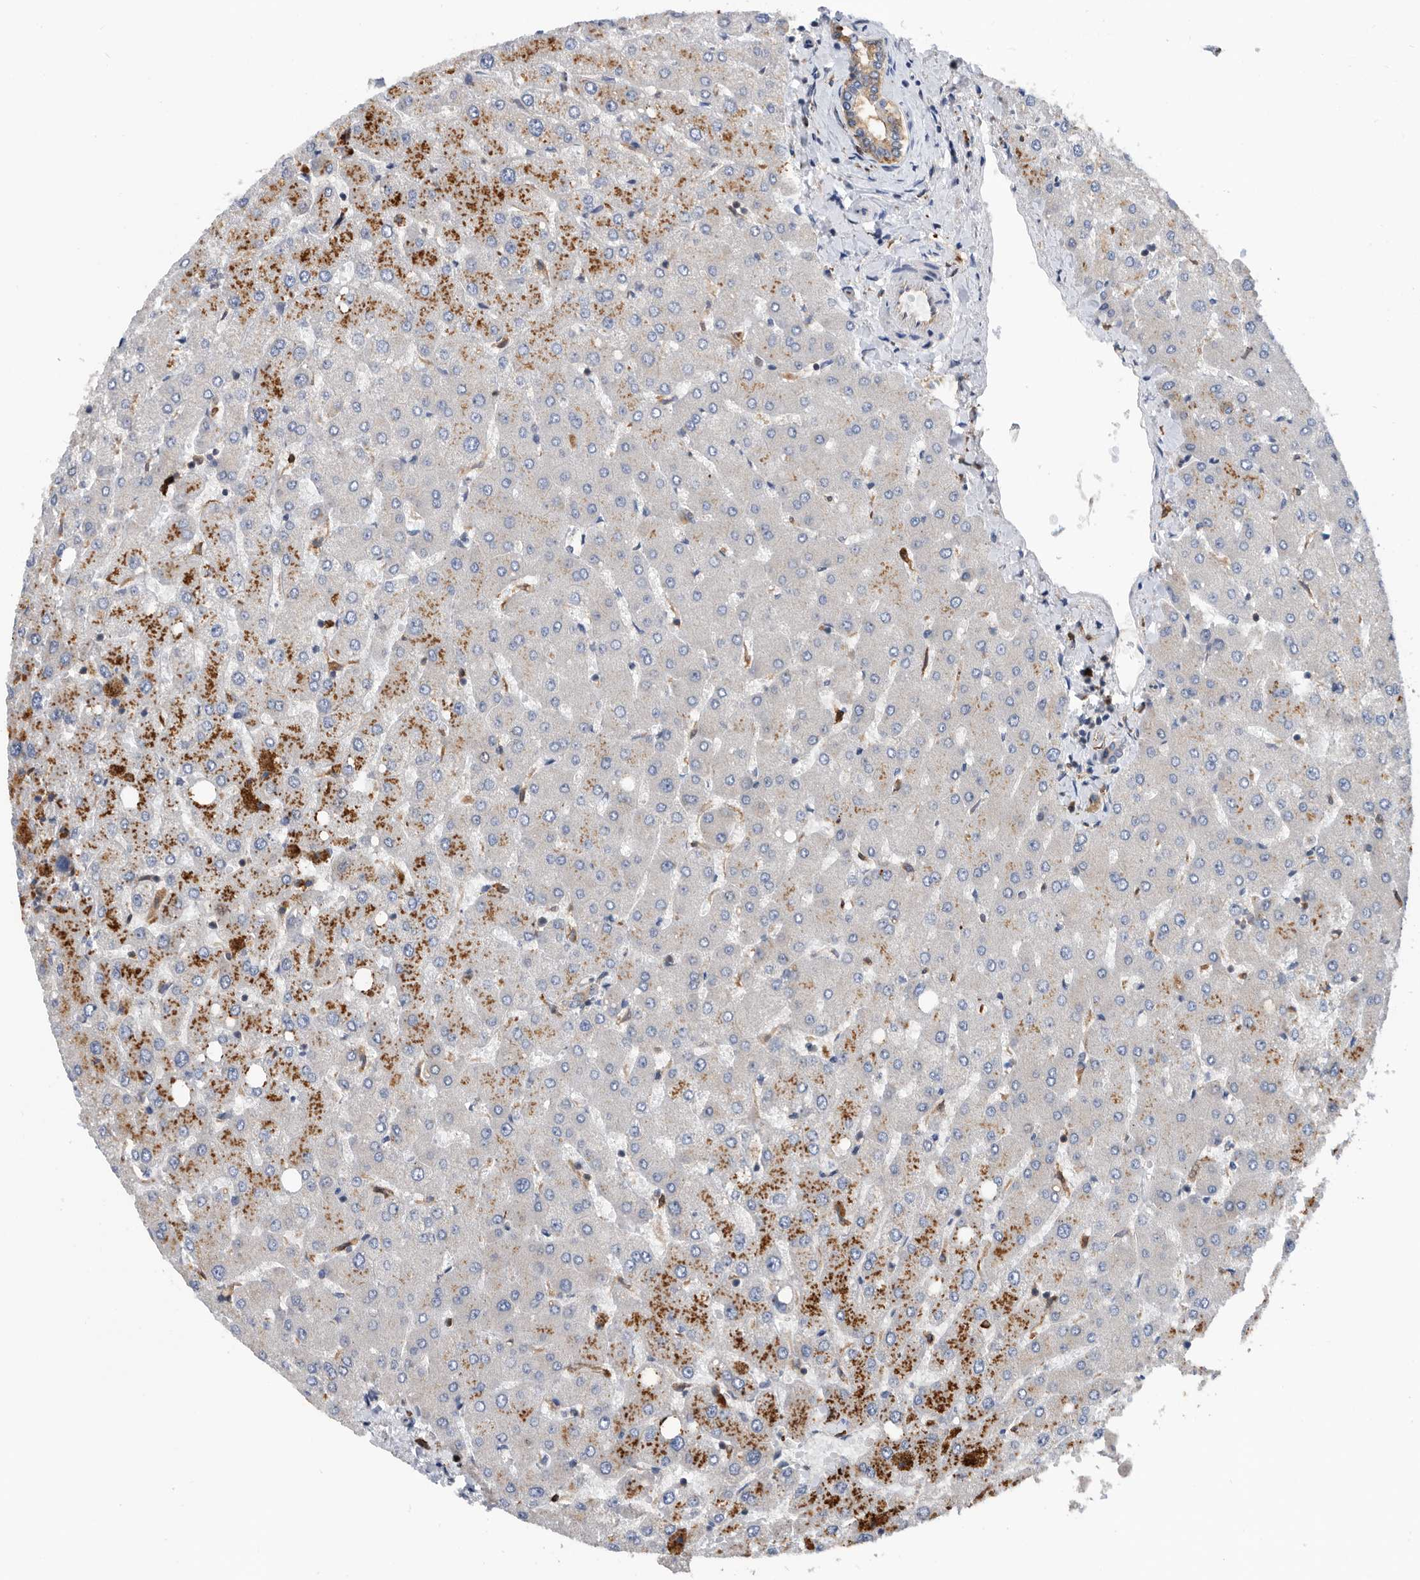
{"staining": {"intensity": "weak", "quantity": ">75%", "location": "cytoplasmic/membranous"}, "tissue": "liver", "cell_type": "Cholangiocytes", "image_type": "normal", "snomed": [{"axis": "morphology", "description": "Normal tissue, NOS"}, {"axis": "topography", "description": "Liver"}], "caption": "Cholangiocytes show low levels of weak cytoplasmic/membranous staining in approximately >75% of cells in unremarkable human liver. (Brightfield microscopy of DAB IHC at high magnification).", "gene": "ATAD2", "patient": {"sex": "female", "age": 54}}